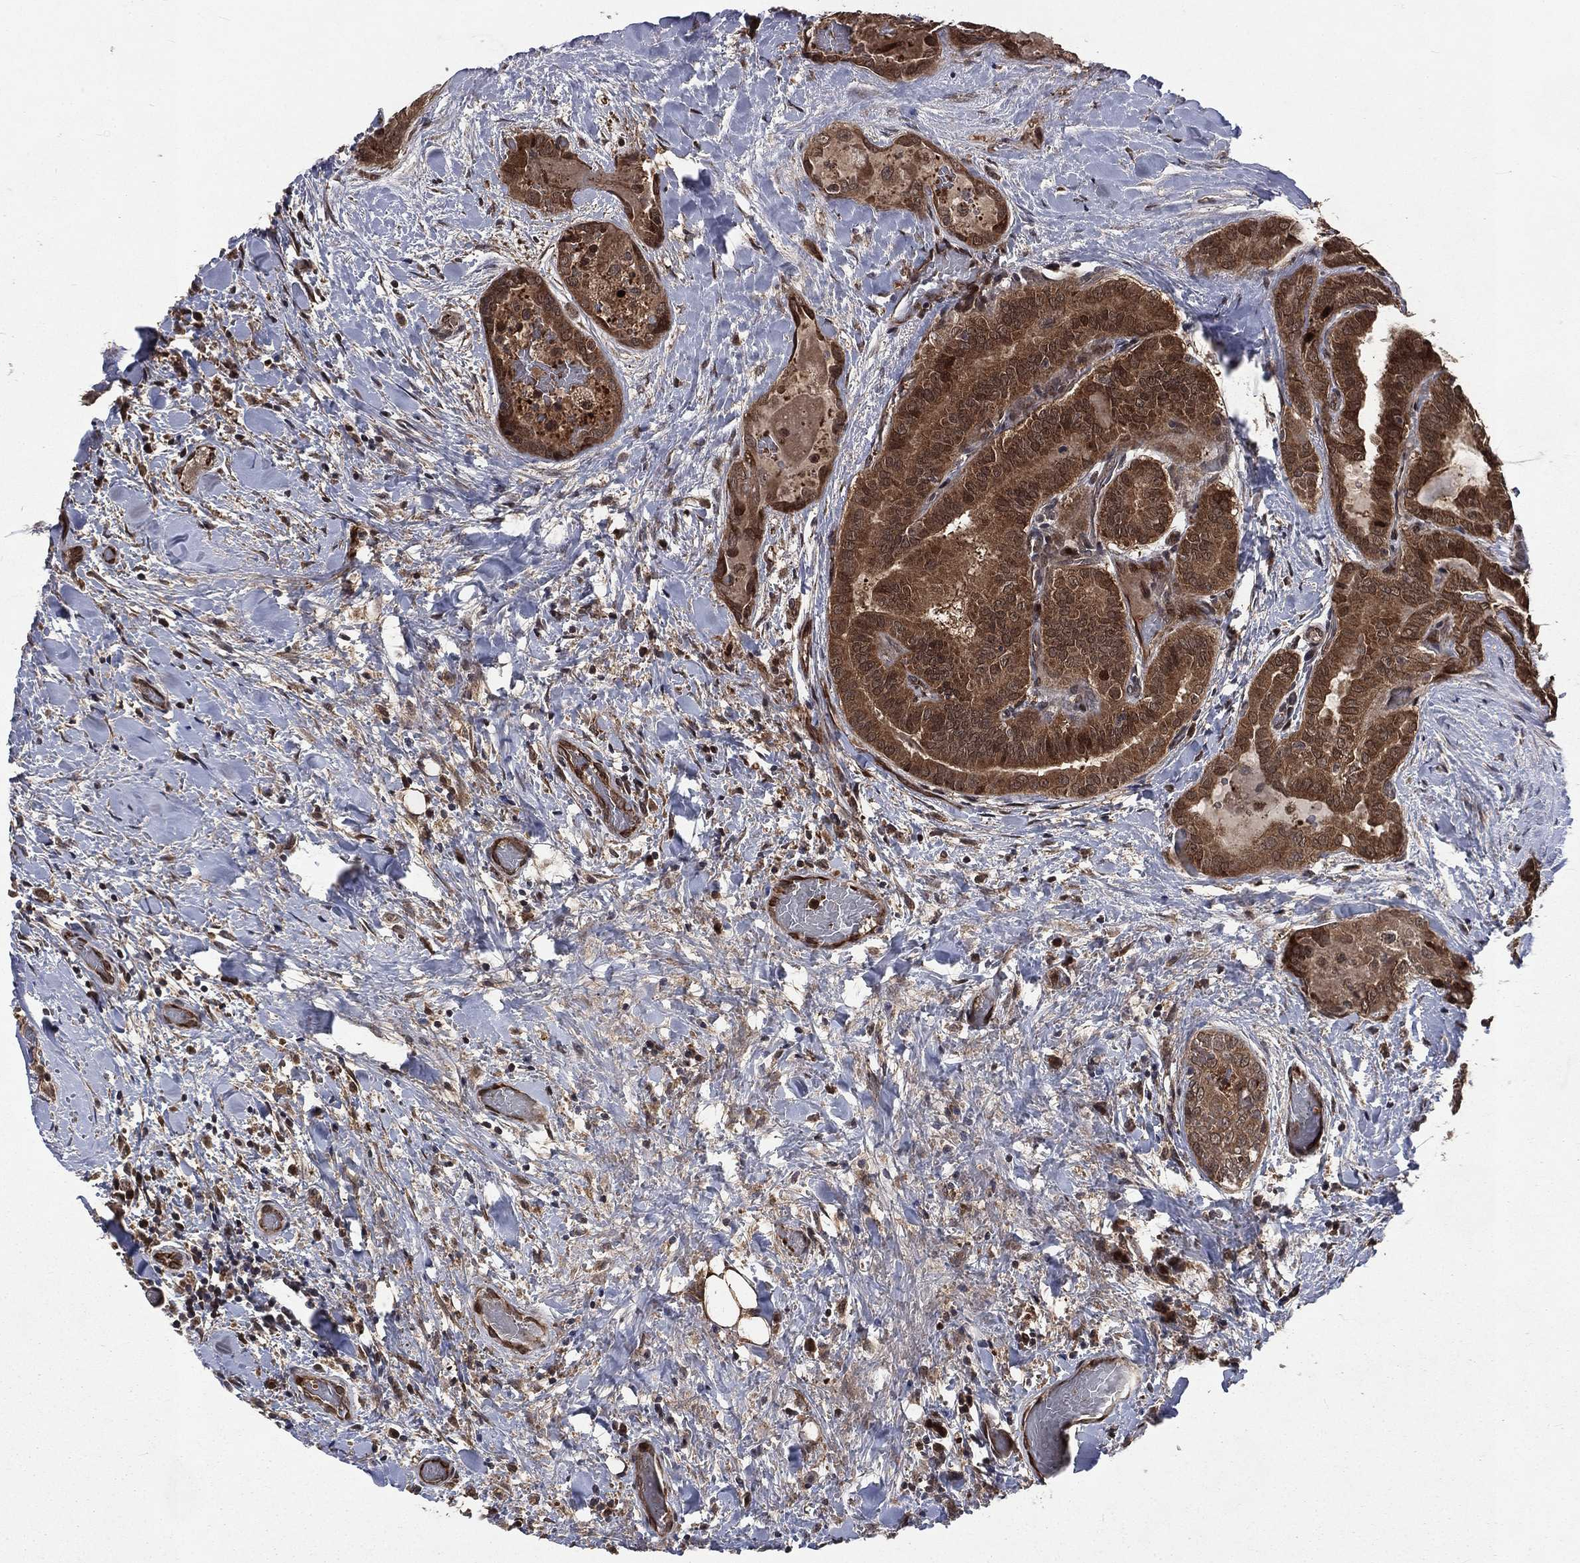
{"staining": {"intensity": "strong", "quantity": ">75%", "location": "cytoplasmic/membranous"}, "tissue": "thyroid cancer", "cell_type": "Tumor cells", "image_type": "cancer", "snomed": [{"axis": "morphology", "description": "Papillary adenocarcinoma, NOS"}, {"axis": "topography", "description": "Thyroid gland"}], "caption": "Immunohistochemistry (IHC) (DAB (3,3'-diaminobenzidine)) staining of thyroid cancer shows strong cytoplasmic/membranous protein staining in approximately >75% of tumor cells.", "gene": "LENG8", "patient": {"sex": "female", "age": 39}}